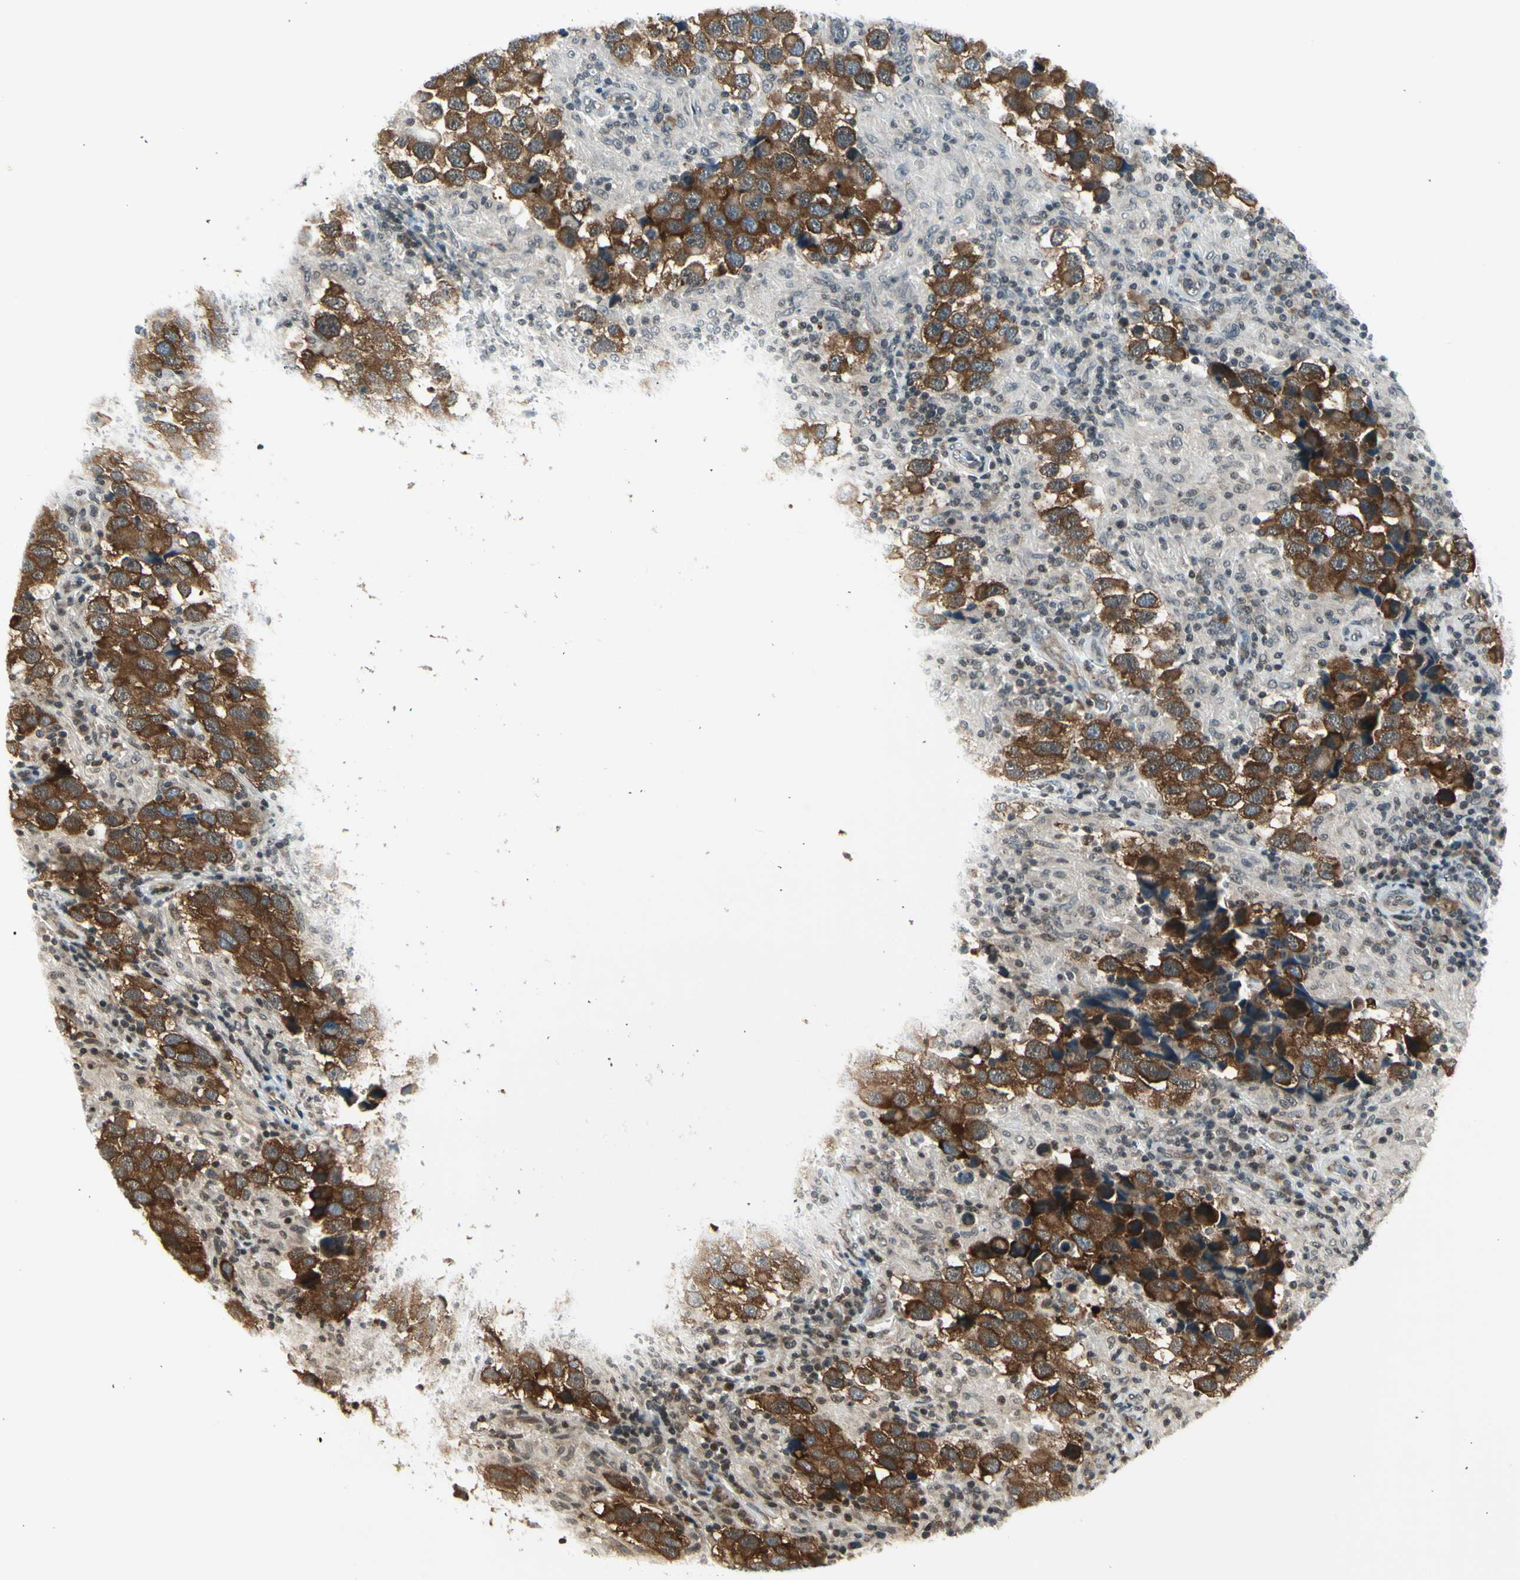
{"staining": {"intensity": "strong", "quantity": ">75%", "location": "cytoplasmic/membranous"}, "tissue": "testis cancer", "cell_type": "Tumor cells", "image_type": "cancer", "snomed": [{"axis": "morphology", "description": "Carcinoma, Embryonal, NOS"}, {"axis": "topography", "description": "Testis"}], "caption": "Immunohistochemical staining of human testis cancer shows strong cytoplasmic/membranous protein staining in approximately >75% of tumor cells.", "gene": "SMN2", "patient": {"sex": "male", "age": 21}}